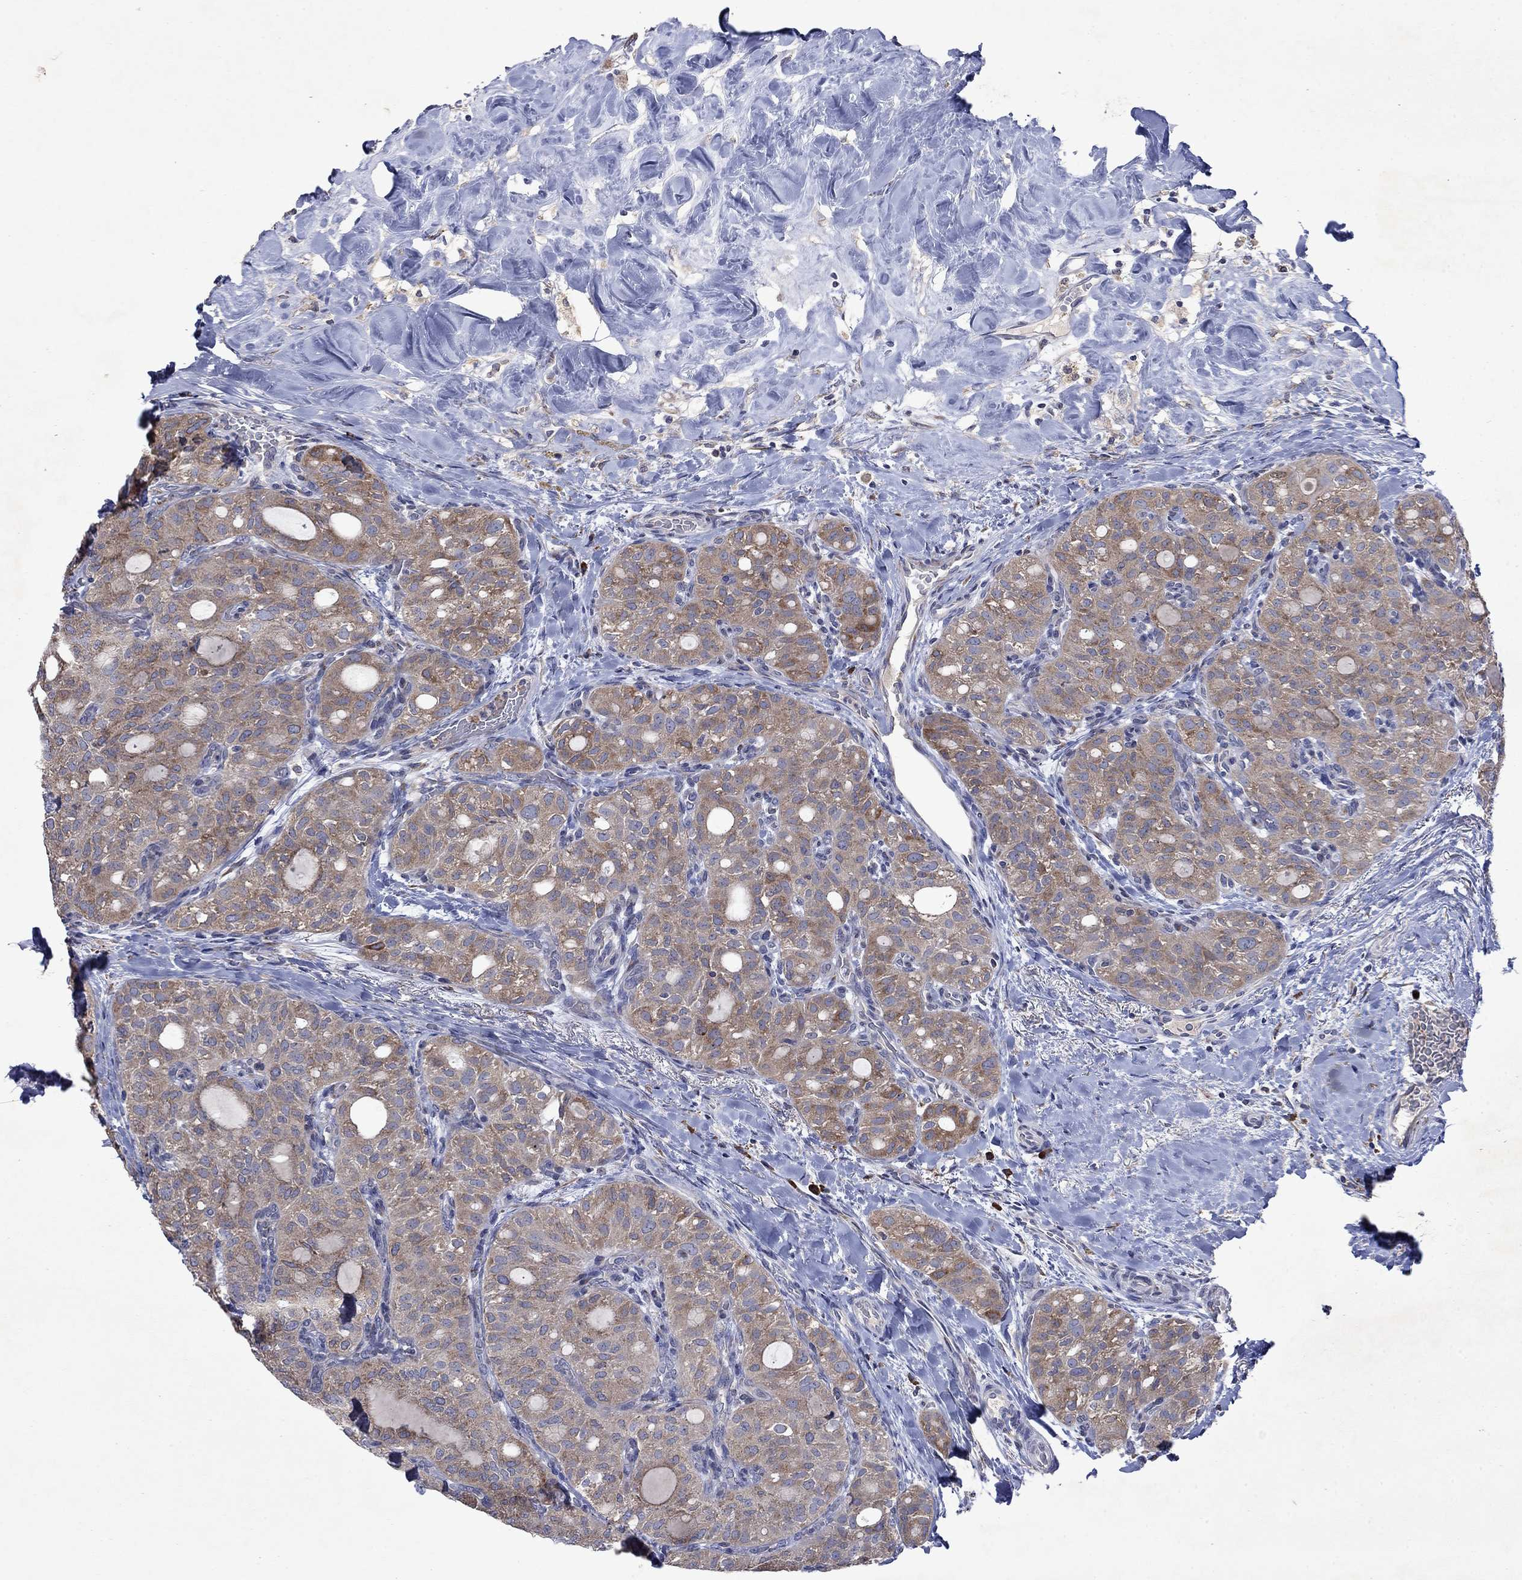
{"staining": {"intensity": "moderate", "quantity": ">75%", "location": "cytoplasmic/membranous"}, "tissue": "thyroid cancer", "cell_type": "Tumor cells", "image_type": "cancer", "snomed": [{"axis": "morphology", "description": "Follicular adenoma carcinoma, NOS"}, {"axis": "topography", "description": "Thyroid gland"}], "caption": "The immunohistochemical stain highlights moderate cytoplasmic/membranous staining in tumor cells of thyroid cancer tissue.", "gene": "TMEM97", "patient": {"sex": "male", "age": 75}}